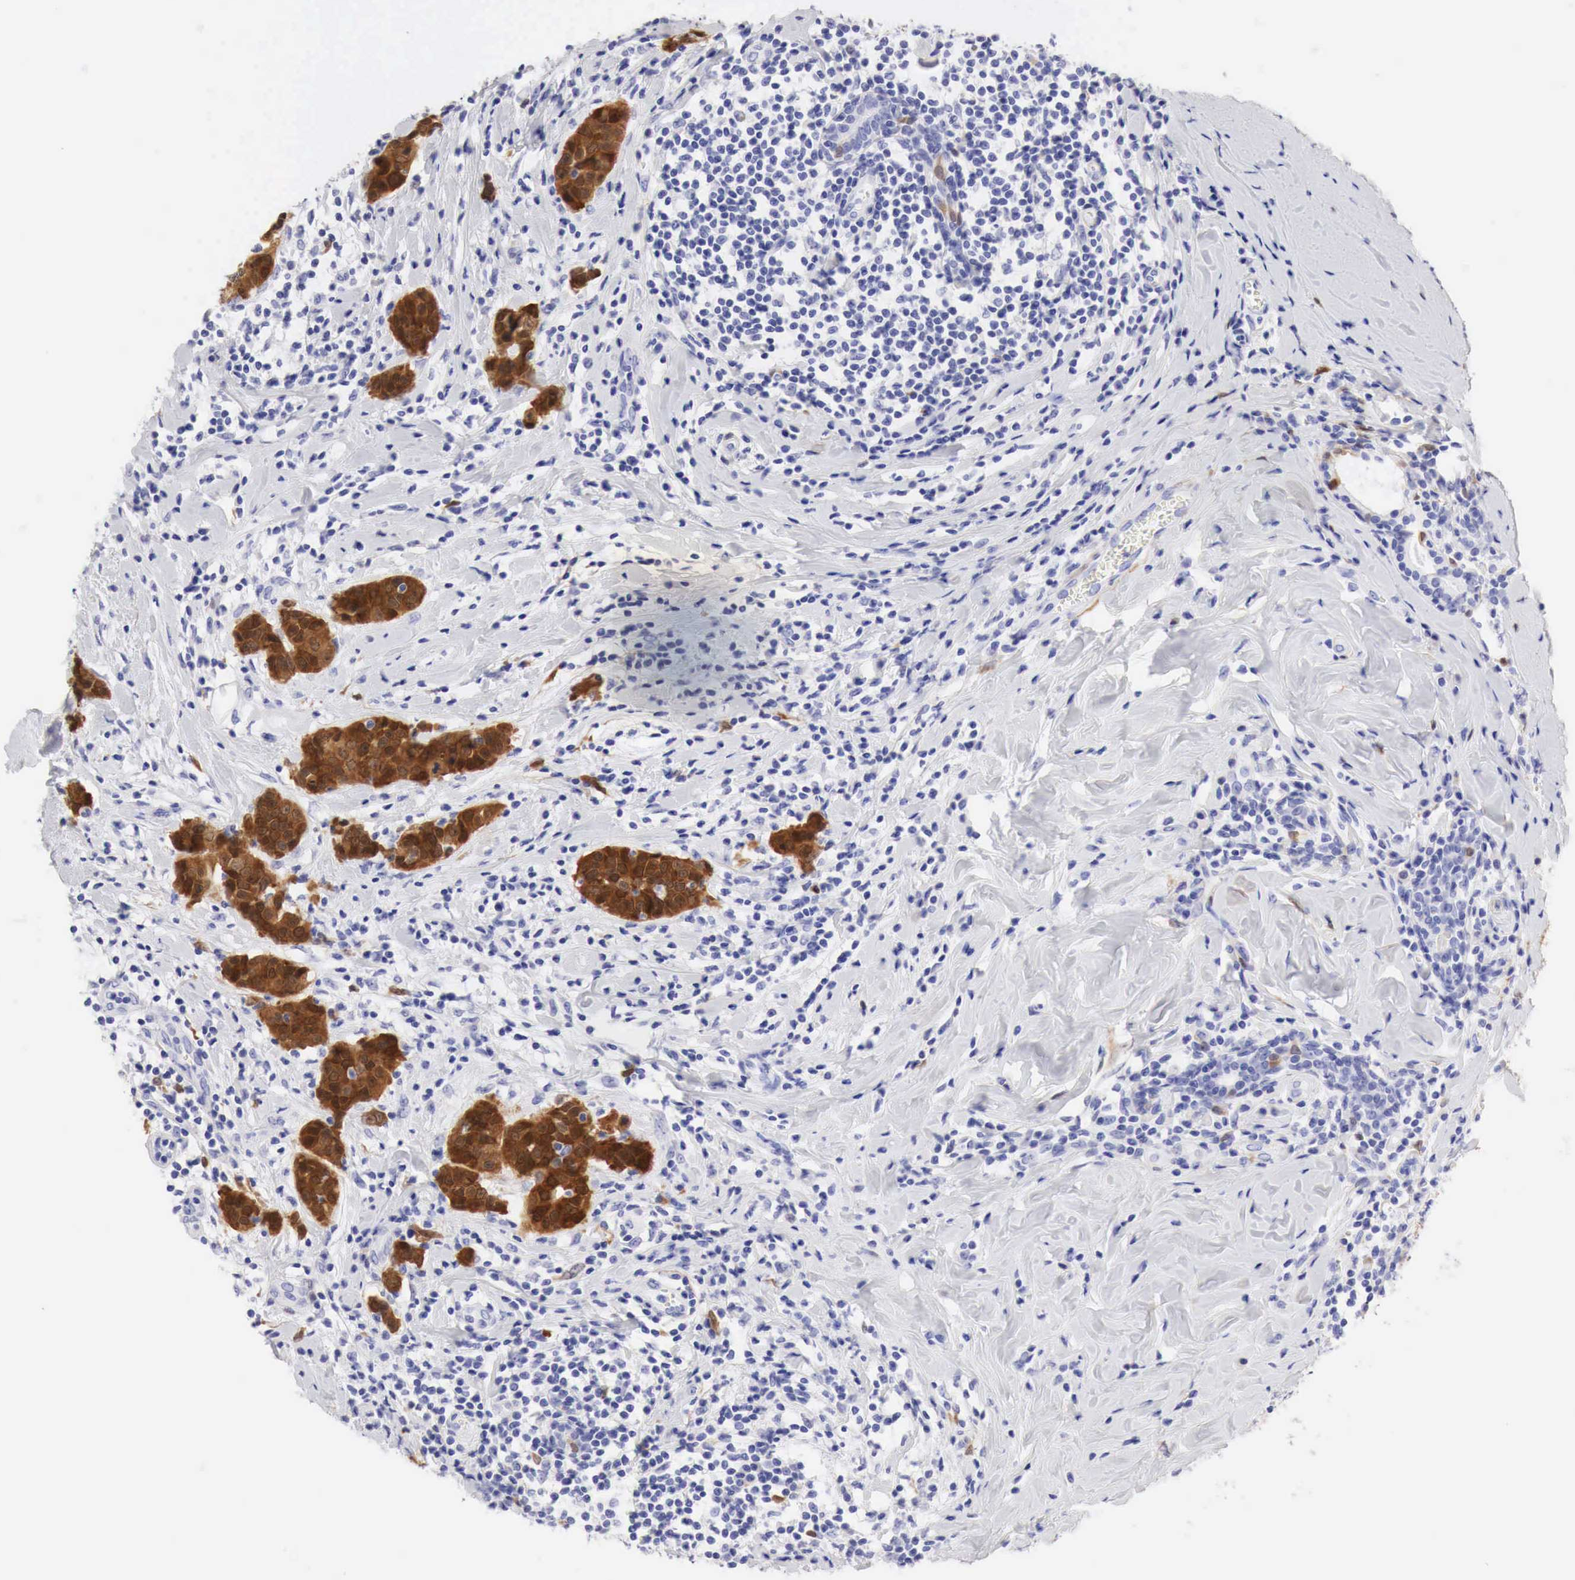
{"staining": {"intensity": "strong", "quantity": ">75%", "location": "cytoplasmic/membranous"}, "tissue": "breast cancer", "cell_type": "Tumor cells", "image_type": "cancer", "snomed": [{"axis": "morphology", "description": "Duct carcinoma"}, {"axis": "topography", "description": "Breast"}], "caption": "High-magnification brightfield microscopy of breast infiltrating ductal carcinoma stained with DAB (brown) and counterstained with hematoxylin (blue). tumor cells exhibit strong cytoplasmic/membranous positivity is appreciated in approximately>75% of cells.", "gene": "CDKN2A", "patient": {"sex": "female", "age": 55}}